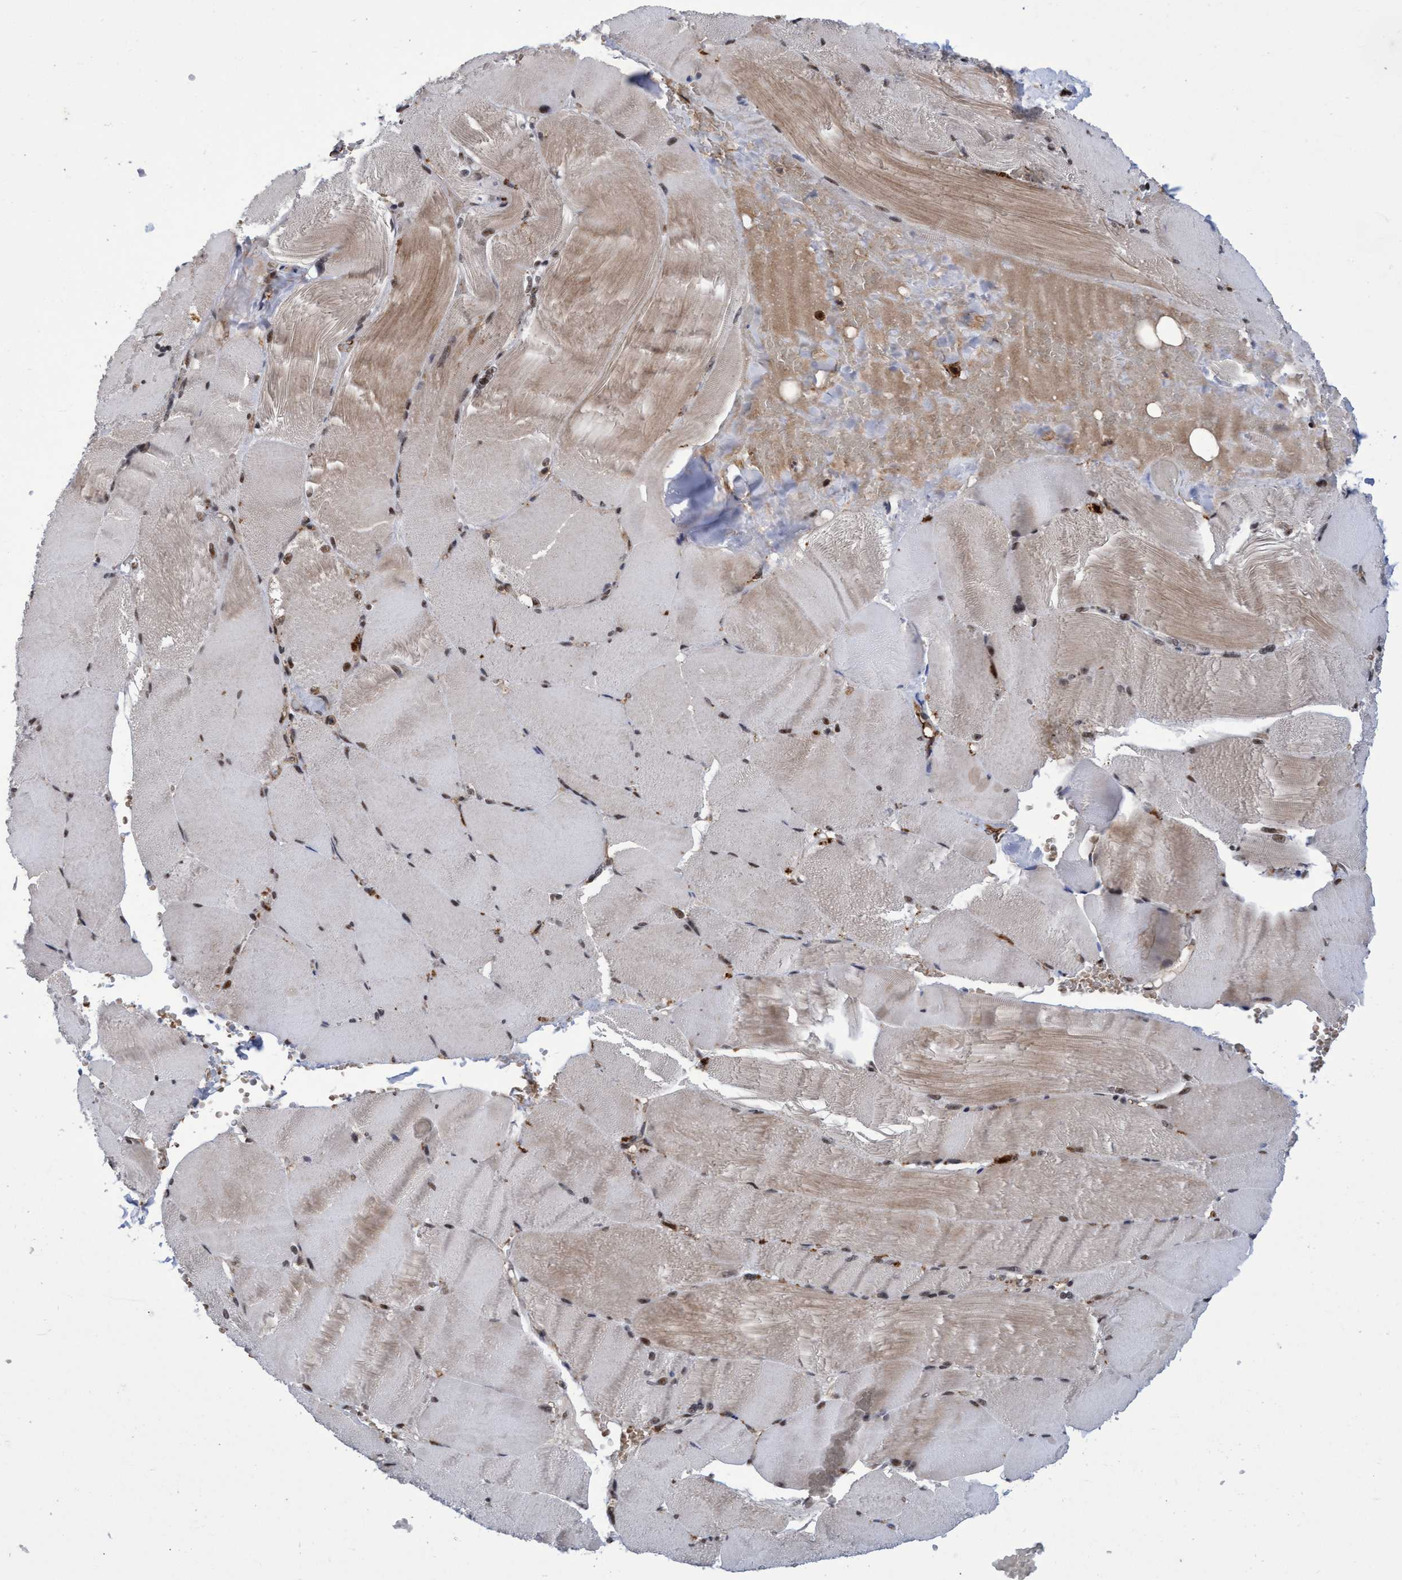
{"staining": {"intensity": "moderate", "quantity": ">75%", "location": "nuclear"}, "tissue": "skeletal muscle", "cell_type": "Myocytes", "image_type": "normal", "snomed": [{"axis": "morphology", "description": "Normal tissue, NOS"}, {"axis": "topography", "description": "Skin"}, {"axis": "topography", "description": "Skeletal muscle"}], "caption": "Immunohistochemical staining of normal skeletal muscle displays >75% levels of moderate nuclear protein staining in approximately >75% of myocytes.", "gene": "GTF2F1", "patient": {"sex": "male", "age": 83}}